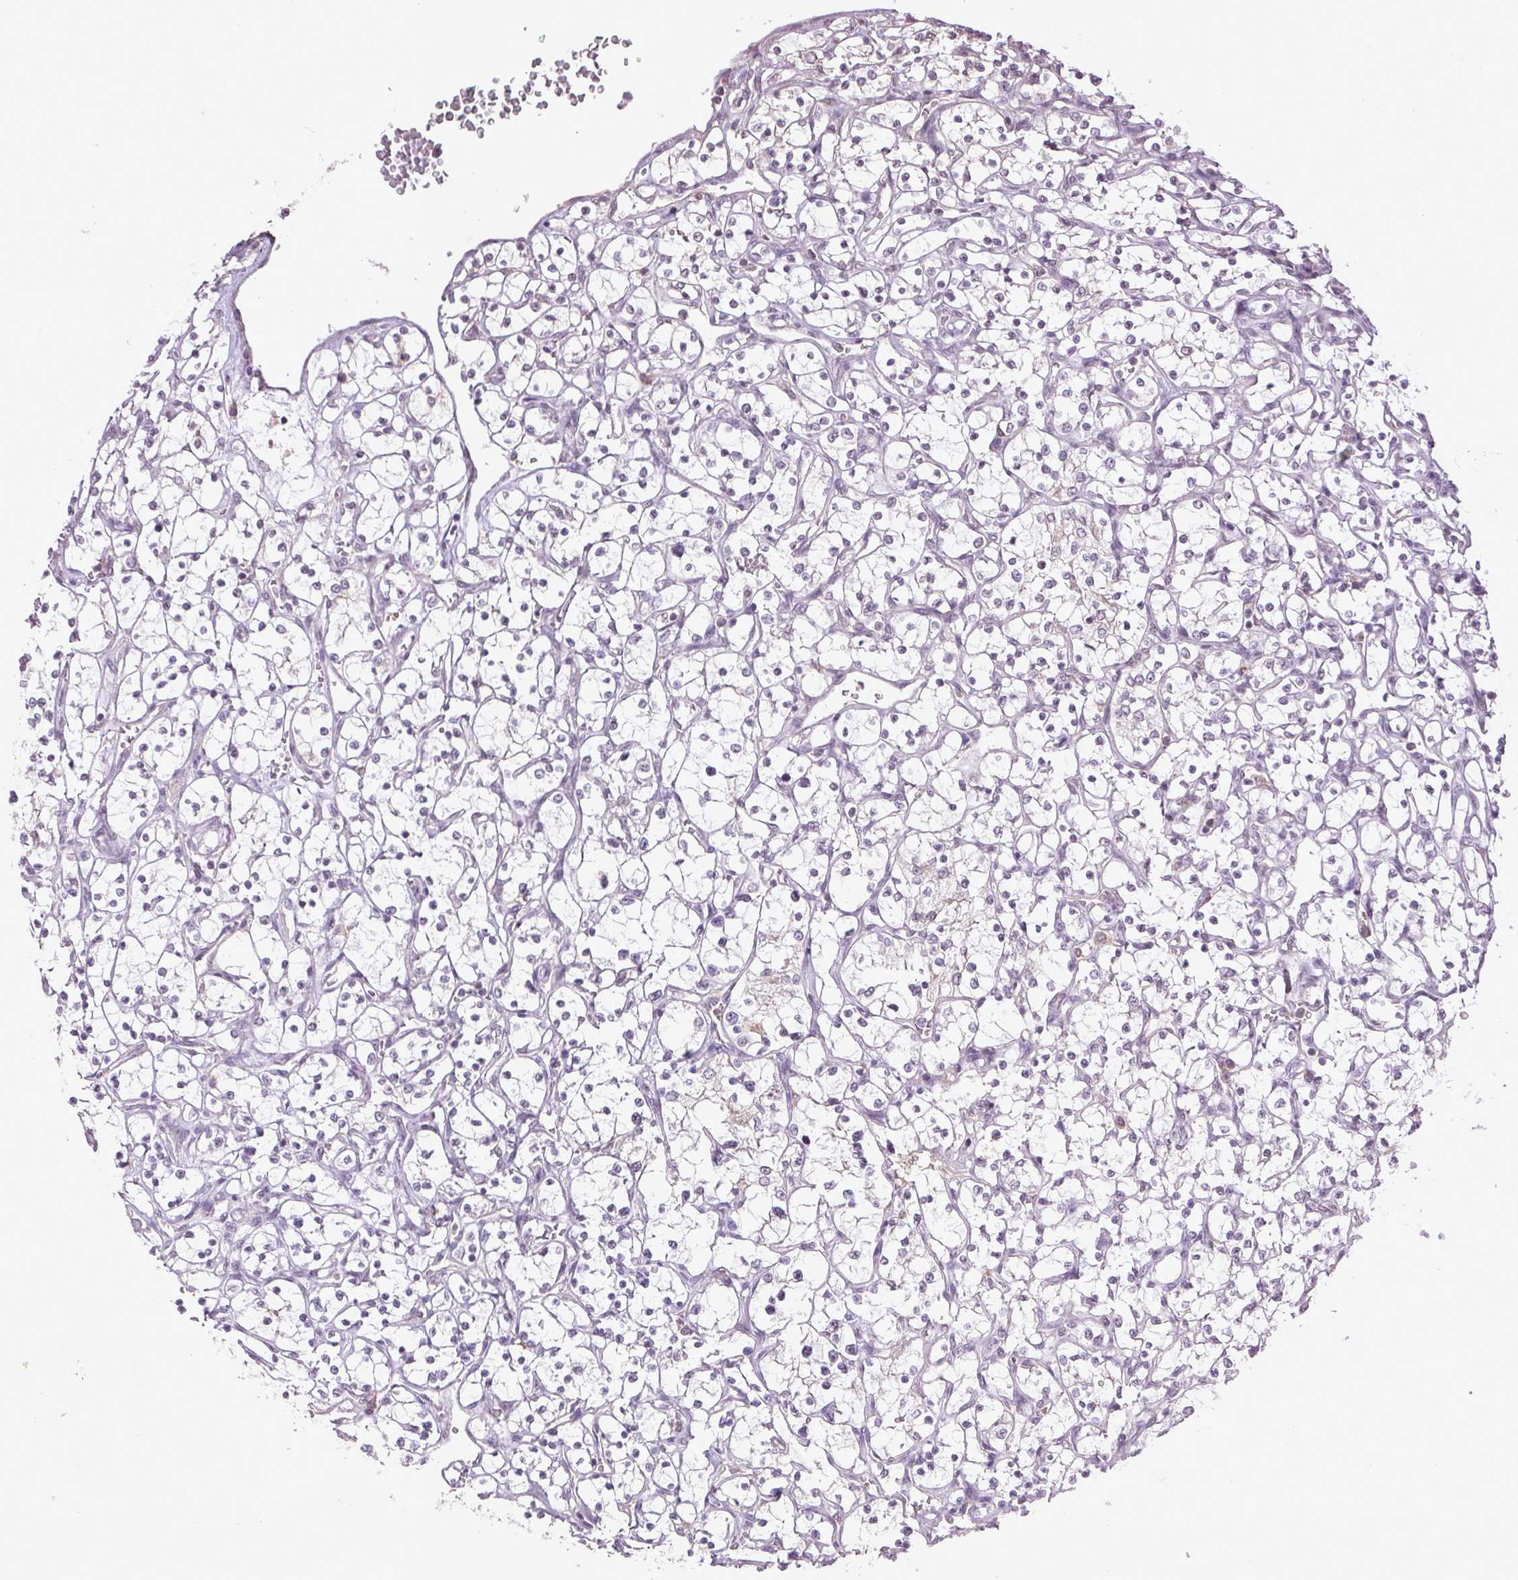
{"staining": {"intensity": "negative", "quantity": "none", "location": "none"}, "tissue": "renal cancer", "cell_type": "Tumor cells", "image_type": "cancer", "snomed": [{"axis": "morphology", "description": "Adenocarcinoma, NOS"}, {"axis": "topography", "description": "Kidney"}], "caption": "Immunohistochemistry histopathology image of neoplastic tissue: renal adenocarcinoma stained with DAB reveals no significant protein staining in tumor cells. Brightfield microscopy of immunohistochemistry stained with DAB (3,3'-diaminobenzidine) (brown) and hematoxylin (blue), captured at high magnification.", "gene": "FAM168B", "patient": {"sex": "female", "age": 69}}